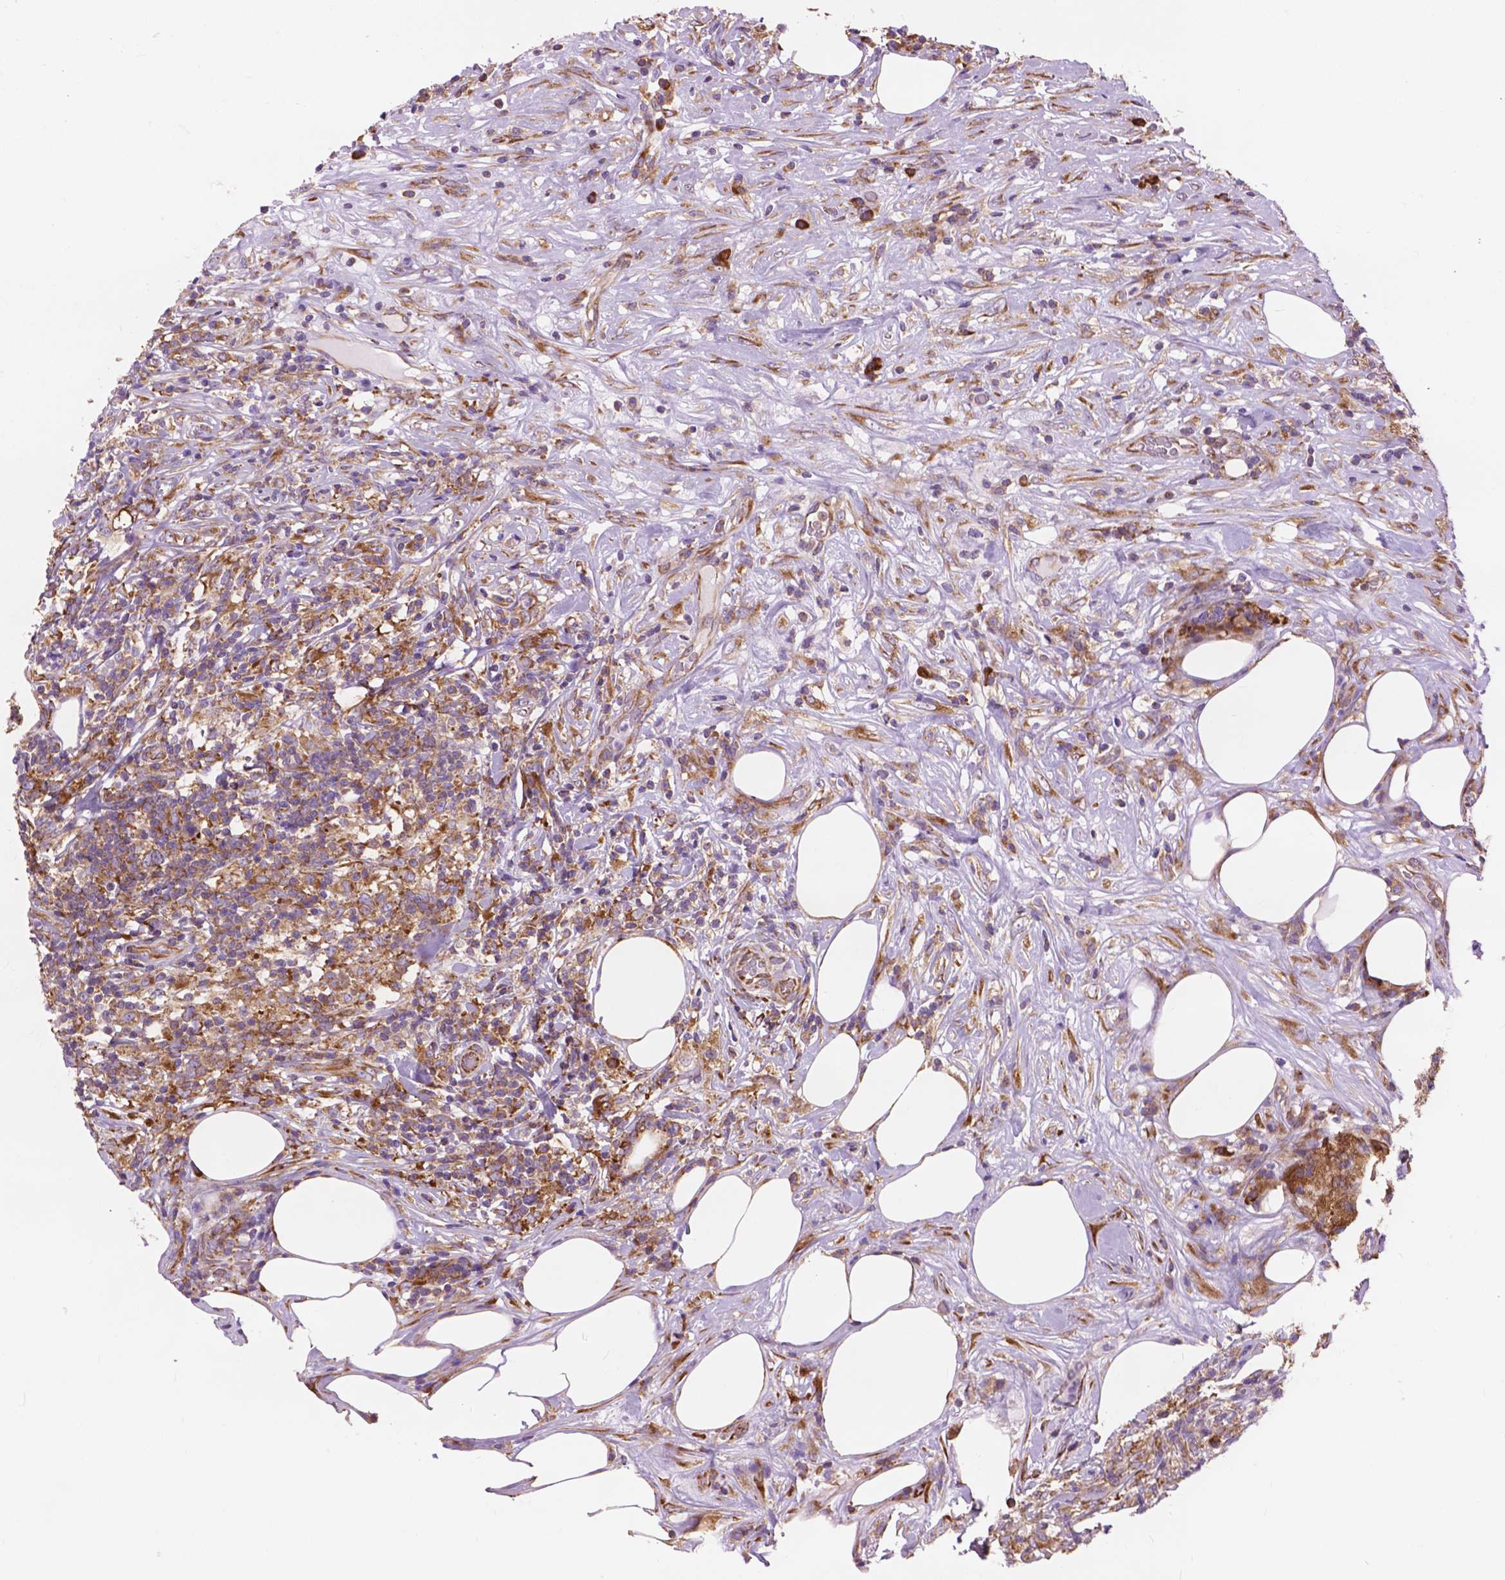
{"staining": {"intensity": "moderate", "quantity": ">75%", "location": "cytoplasmic/membranous"}, "tissue": "lymphoma", "cell_type": "Tumor cells", "image_type": "cancer", "snomed": [{"axis": "morphology", "description": "Malignant lymphoma, non-Hodgkin's type, High grade"}, {"axis": "topography", "description": "Lymph node"}], "caption": "Immunohistochemistry of high-grade malignant lymphoma, non-Hodgkin's type demonstrates medium levels of moderate cytoplasmic/membranous expression in about >75% of tumor cells.", "gene": "RPL37A", "patient": {"sex": "female", "age": 84}}